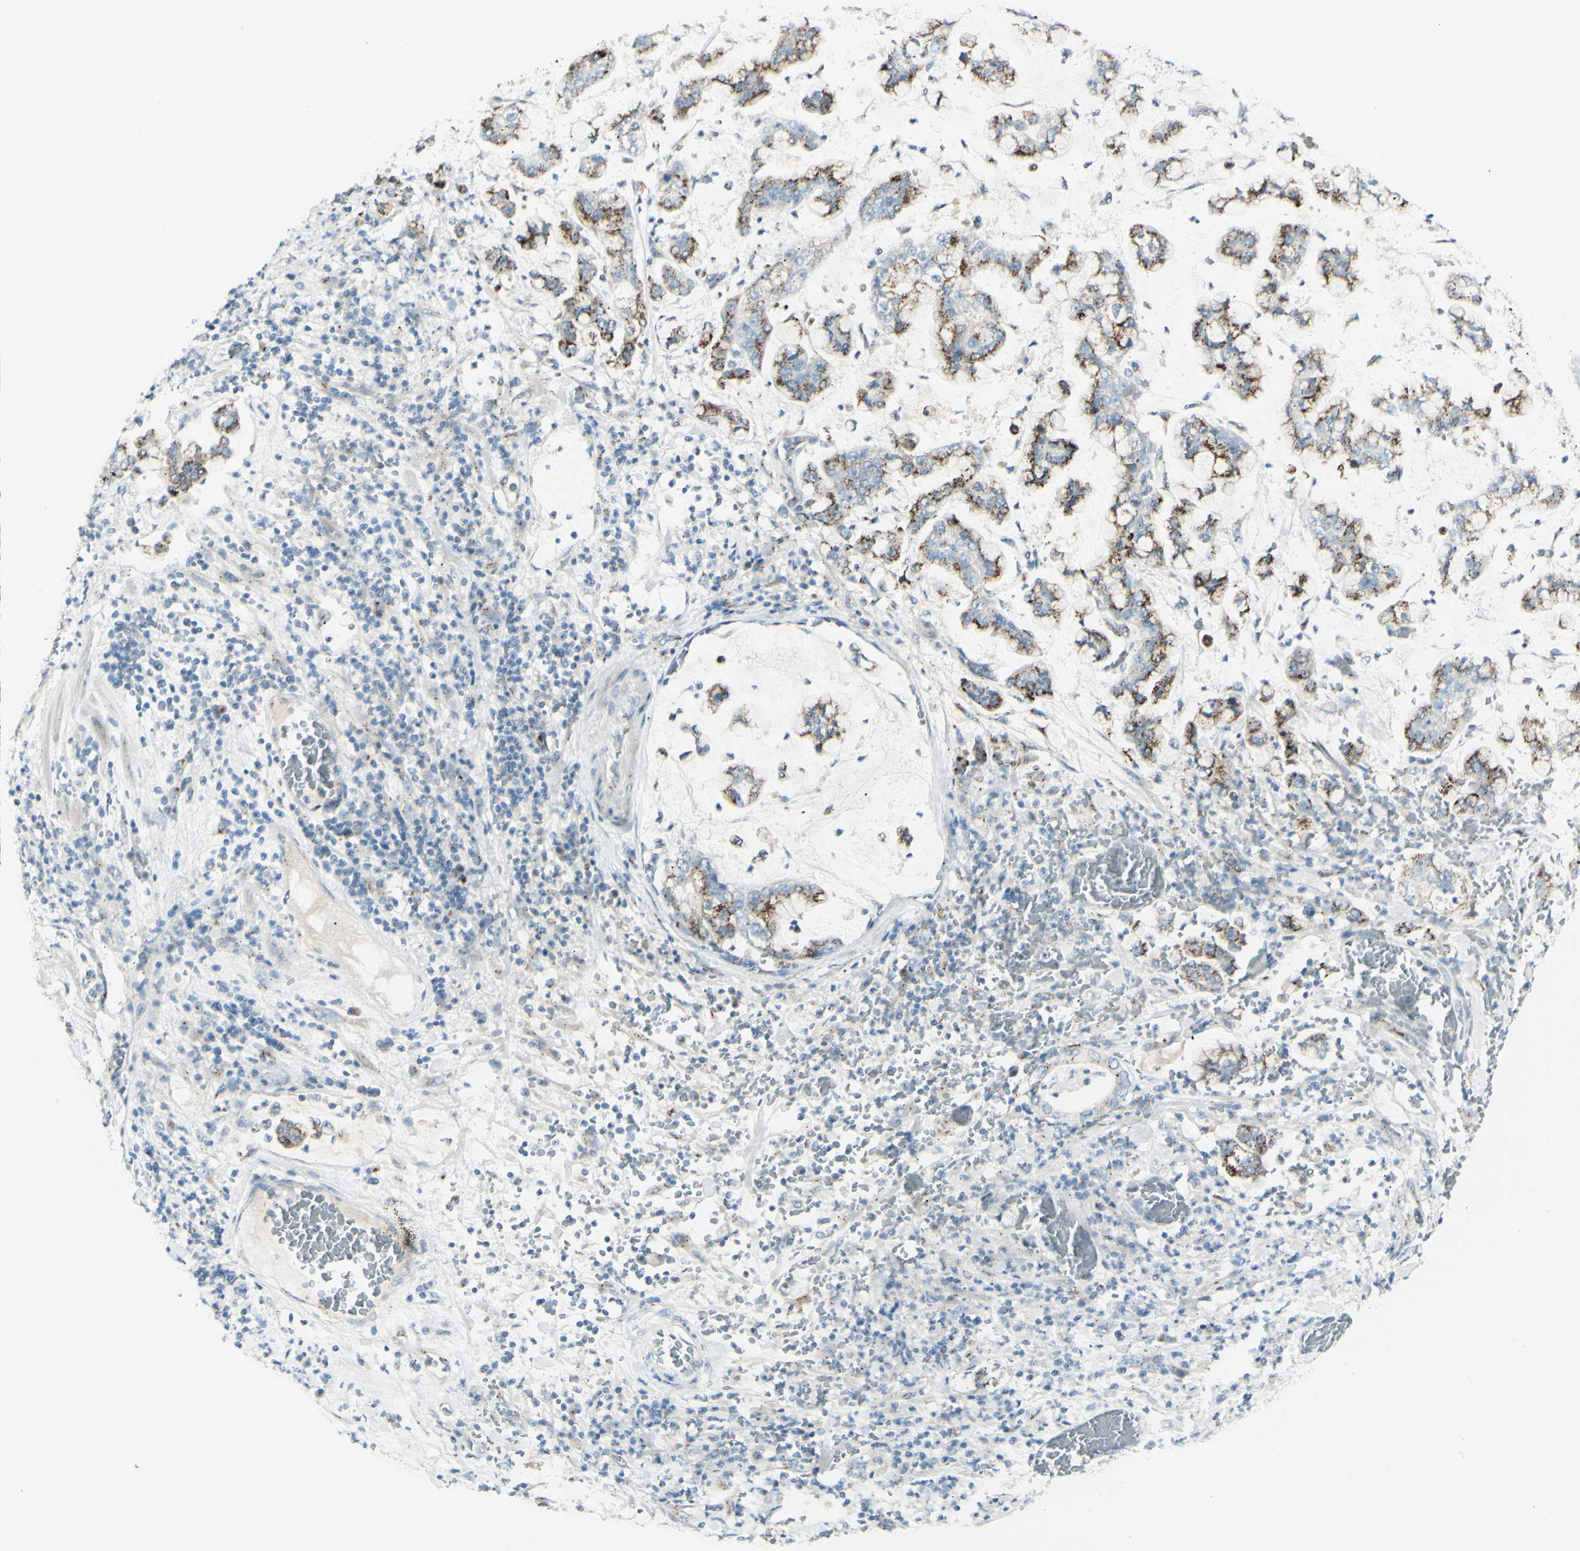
{"staining": {"intensity": "strong", "quantity": ">75%", "location": "cytoplasmic/membranous"}, "tissue": "stomach cancer", "cell_type": "Tumor cells", "image_type": "cancer", "snomed": [{"axis": "morphology", "description": "Normal tissue, NOS"}, {"axis": "morphology", "description": "Adenocarcinoma, NOS"}, {"axis": "topography", "description": "Stomach, upper"}, {"axis": "topography", "description": "Stomach"}], "caption": "Immunohistochemical staining of human stomach adenocarcinoma exhibits high levels of strong cytoplasmic/membranous positivity in approximately >75% of tumor cells.", "gene": "B4GALT1", "patient": {"sex": "male", "age": 76}}